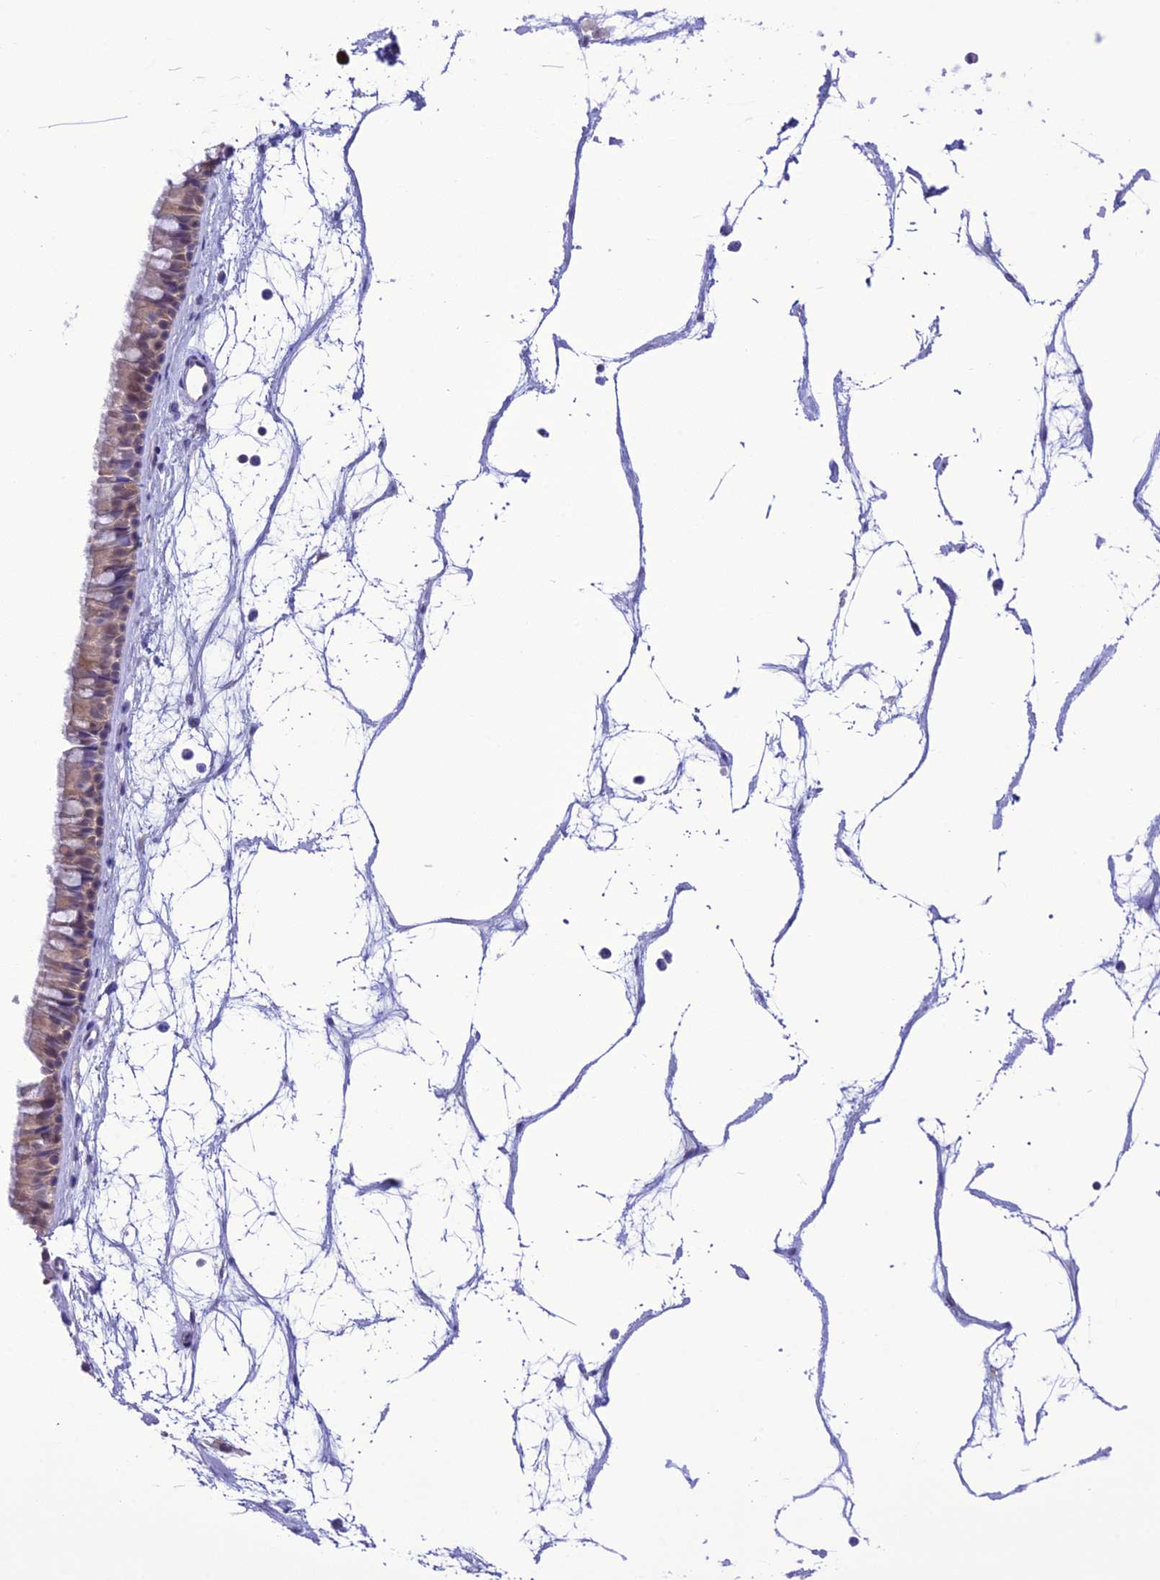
{"staining": {"intensity": "weak", "quantity": "25%-75%", "location": "cytoplasmic/membranous"}, "tissue": "nasopharynx", "cell_type": "Respiratory epithelial cells", "image_type": "normal", "snomed": [{"axis": "morphology", "description": "Normal tissue, NOS"}, {"axis": "topography", "description": "Nasopharynx"}], "caption": "This micrograph reveals immunohistochemistry (IHC) staining of normal nasopharynx, with low weak cytoplasmic/membranous positivity in approximately 25%-75% of respiratory epithelial cells.", "gene": "RNF126", "patient": {"sex": "male", "age": 64}}